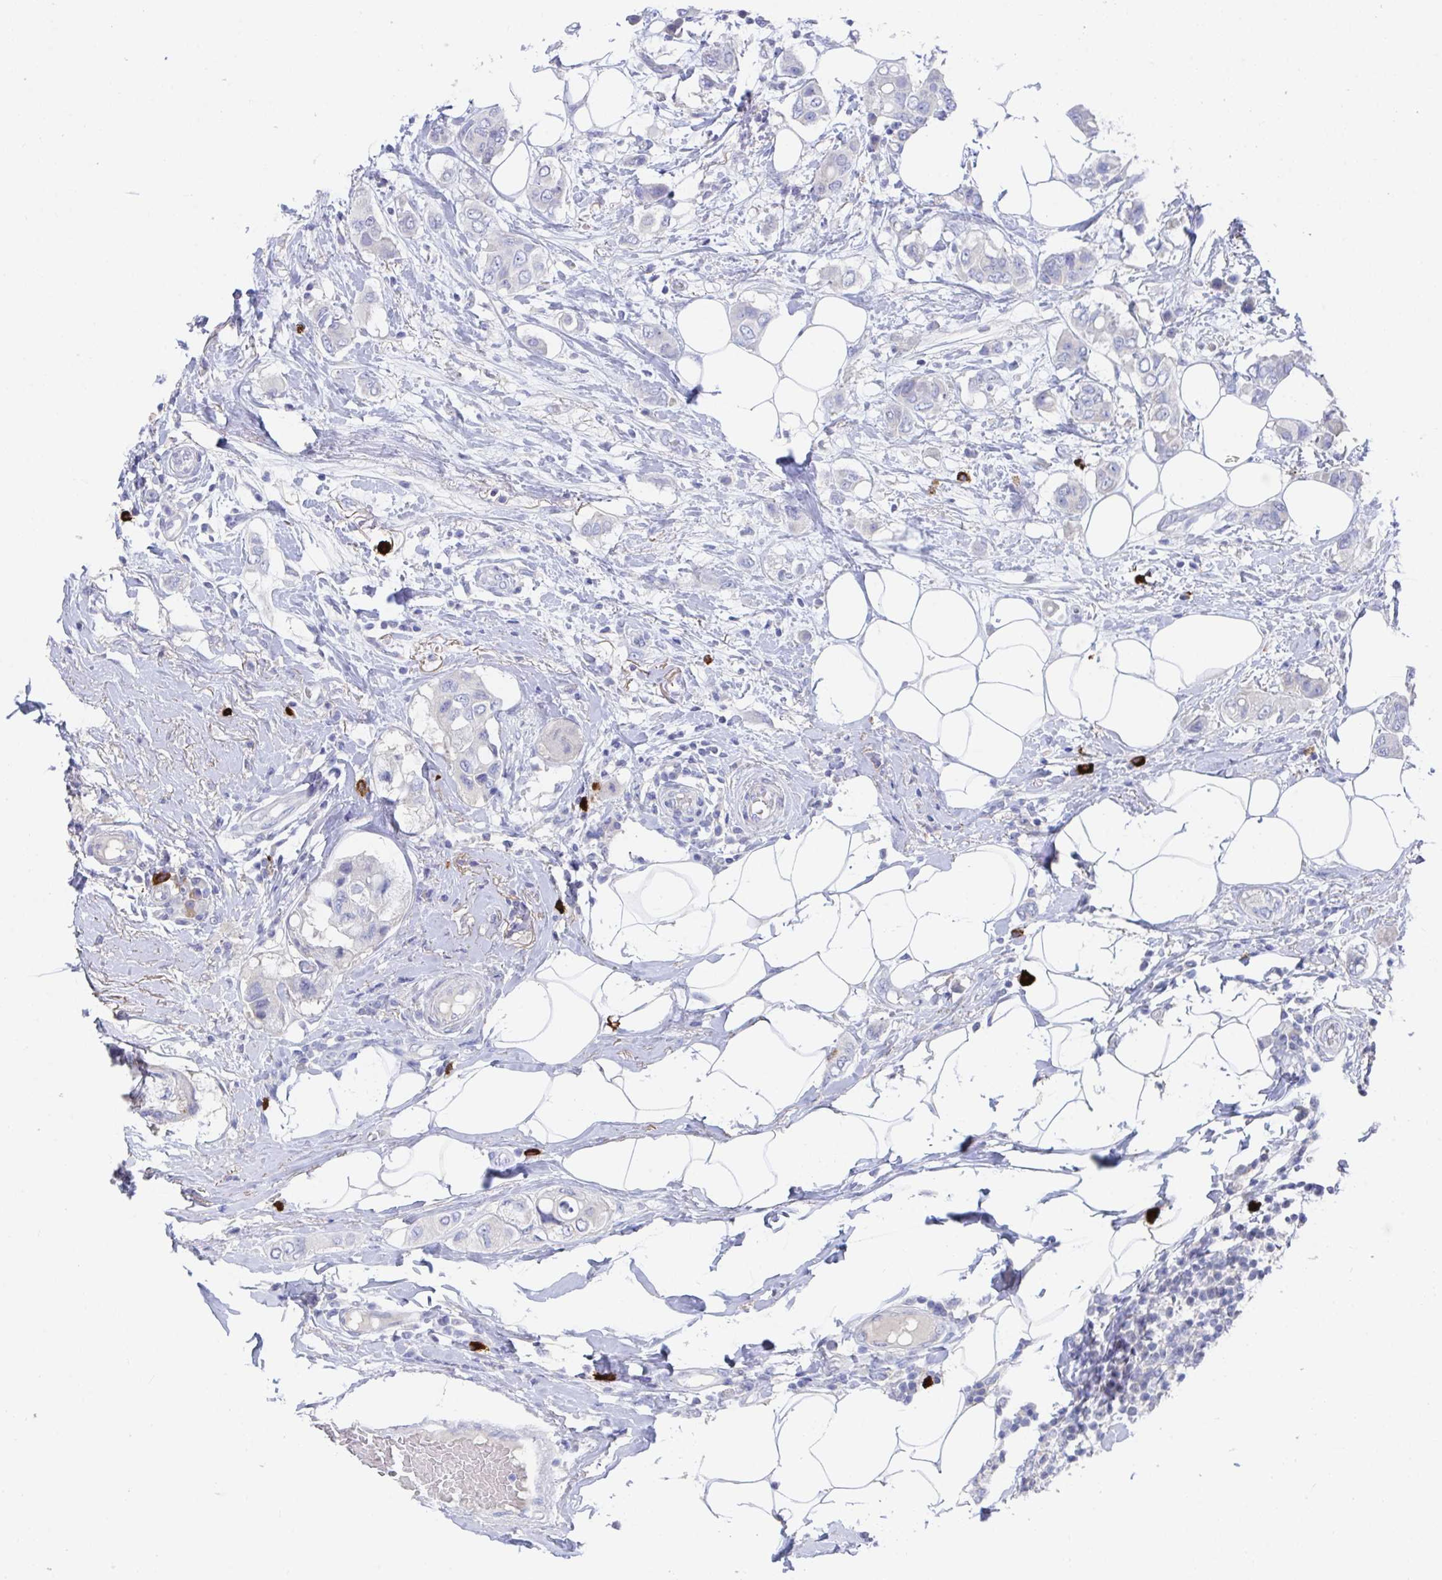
{"staining": {"intensity": "negative", "quantity": "none", "location": "none"}, "tissue": "breast cancer", "cell_type": "Tumor cells", "image_type": "cancer", "snomed": [{"axis": "morphology", "description": "Lobular carcinoma"}, {"axis": "topography", "description": "Breast"}], "caption": "High power microscopy image of an IHC photomicrograph of breast cancer, revealing no significant positivity in tumor cells.", "gene": "KCNK5", "patient": {"sex": "female", "age": 51}}